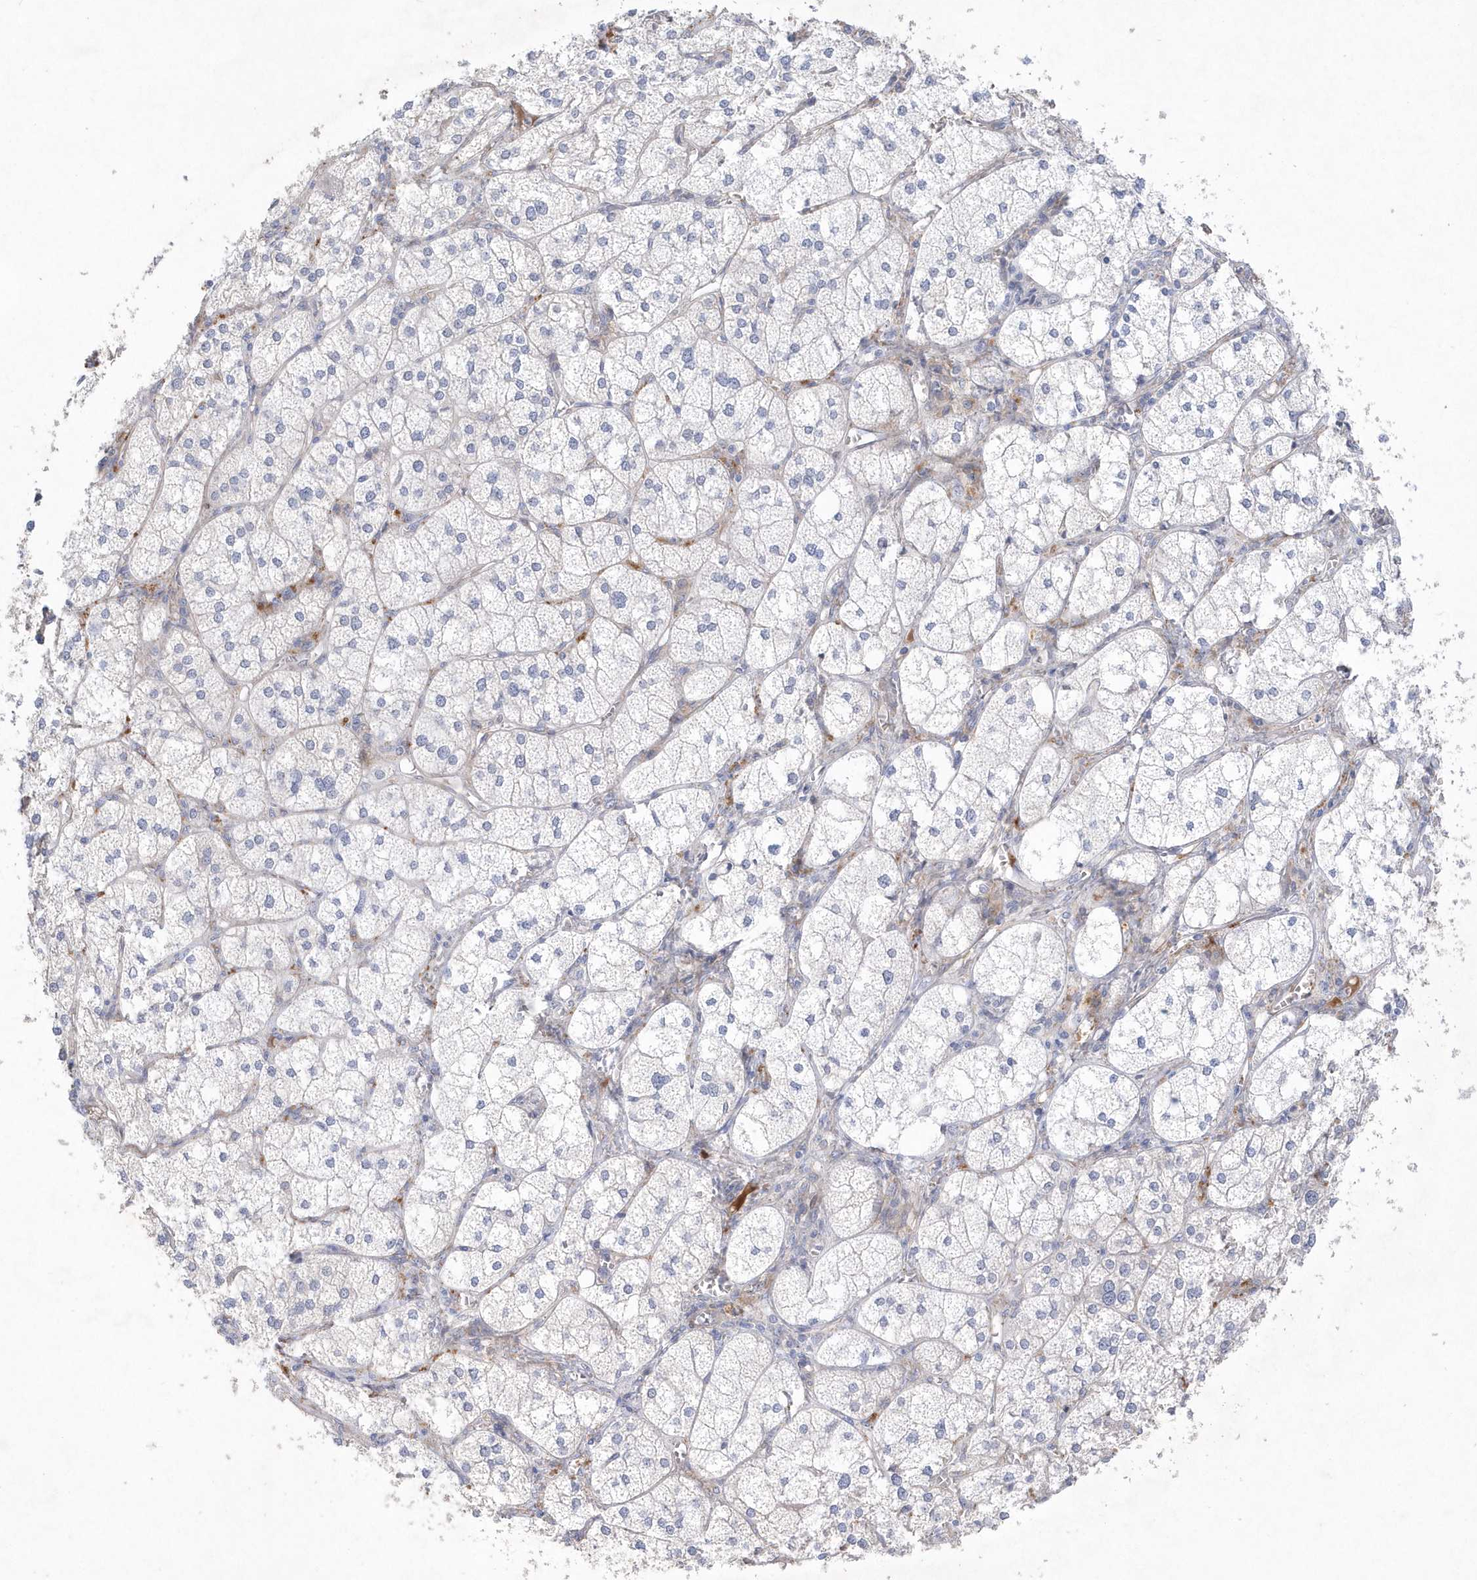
{"staining": {"intensity": "negative", "quantity": "none", "location": "none"}, "tissue": "adrenal gland", "cell_type": "Glandular cells", "image_type": "normal", "snomed": [{"axis": "morphology", "description": "Normal tissue, NOS"}, {"axis": "topography", "description": "Adrenal gland"}], "caption": "Immunohistochemistry (IHC) image of benign adrenal gland: human adrenal gland stained with DAB (3,3'-diaminobenzidine) demonstrates no significant protein staining in glandular cells. (Stains: DAB immunohistochemistry with hematoxylin counter stain, Microscopy: brightfield microscopy at high magnification).", "gene": "TMEM132B", "patient": {"sex": "female", "age": 61}}